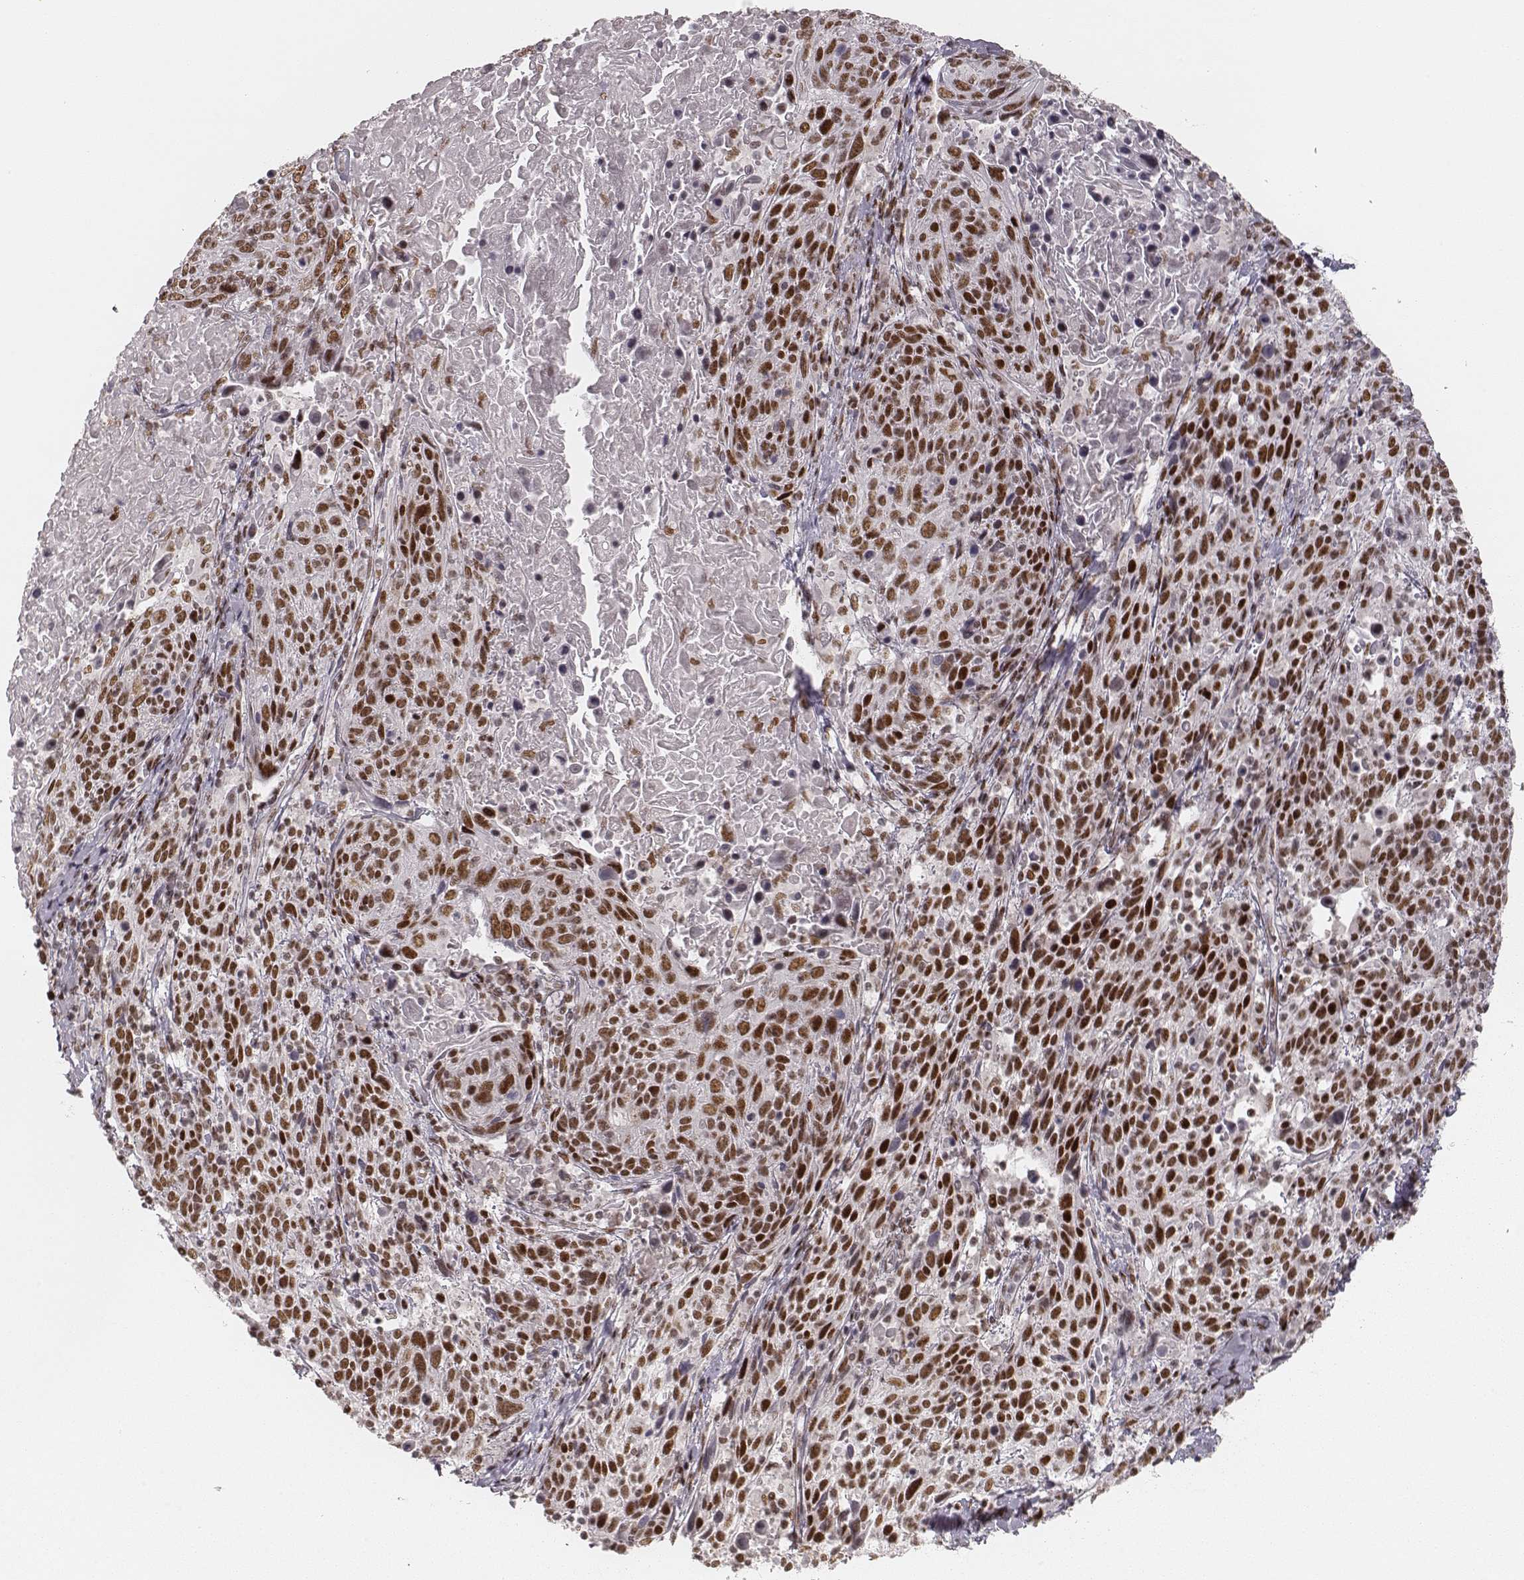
{"staining": {"intensity": "strong", "quantity": ">75%", "location": "nuclear"}, "tissue": "cervical cancer", "cell_type": "Tumor cells", "image_type": "cancer", "snomed": [{"axis": "morphology", "description": "Squamous cell carcinoma, NOS"}, {"axis": "topography", "description": "Cervix"}], "caption": "Human cervical squamous cell carcinoma stained with a brown dye exhibits strong nuclear positive positivity in about >75% of tumor cells.", "gene": "HNRNPC", "patient": {"sex": "female", "age": 61}}